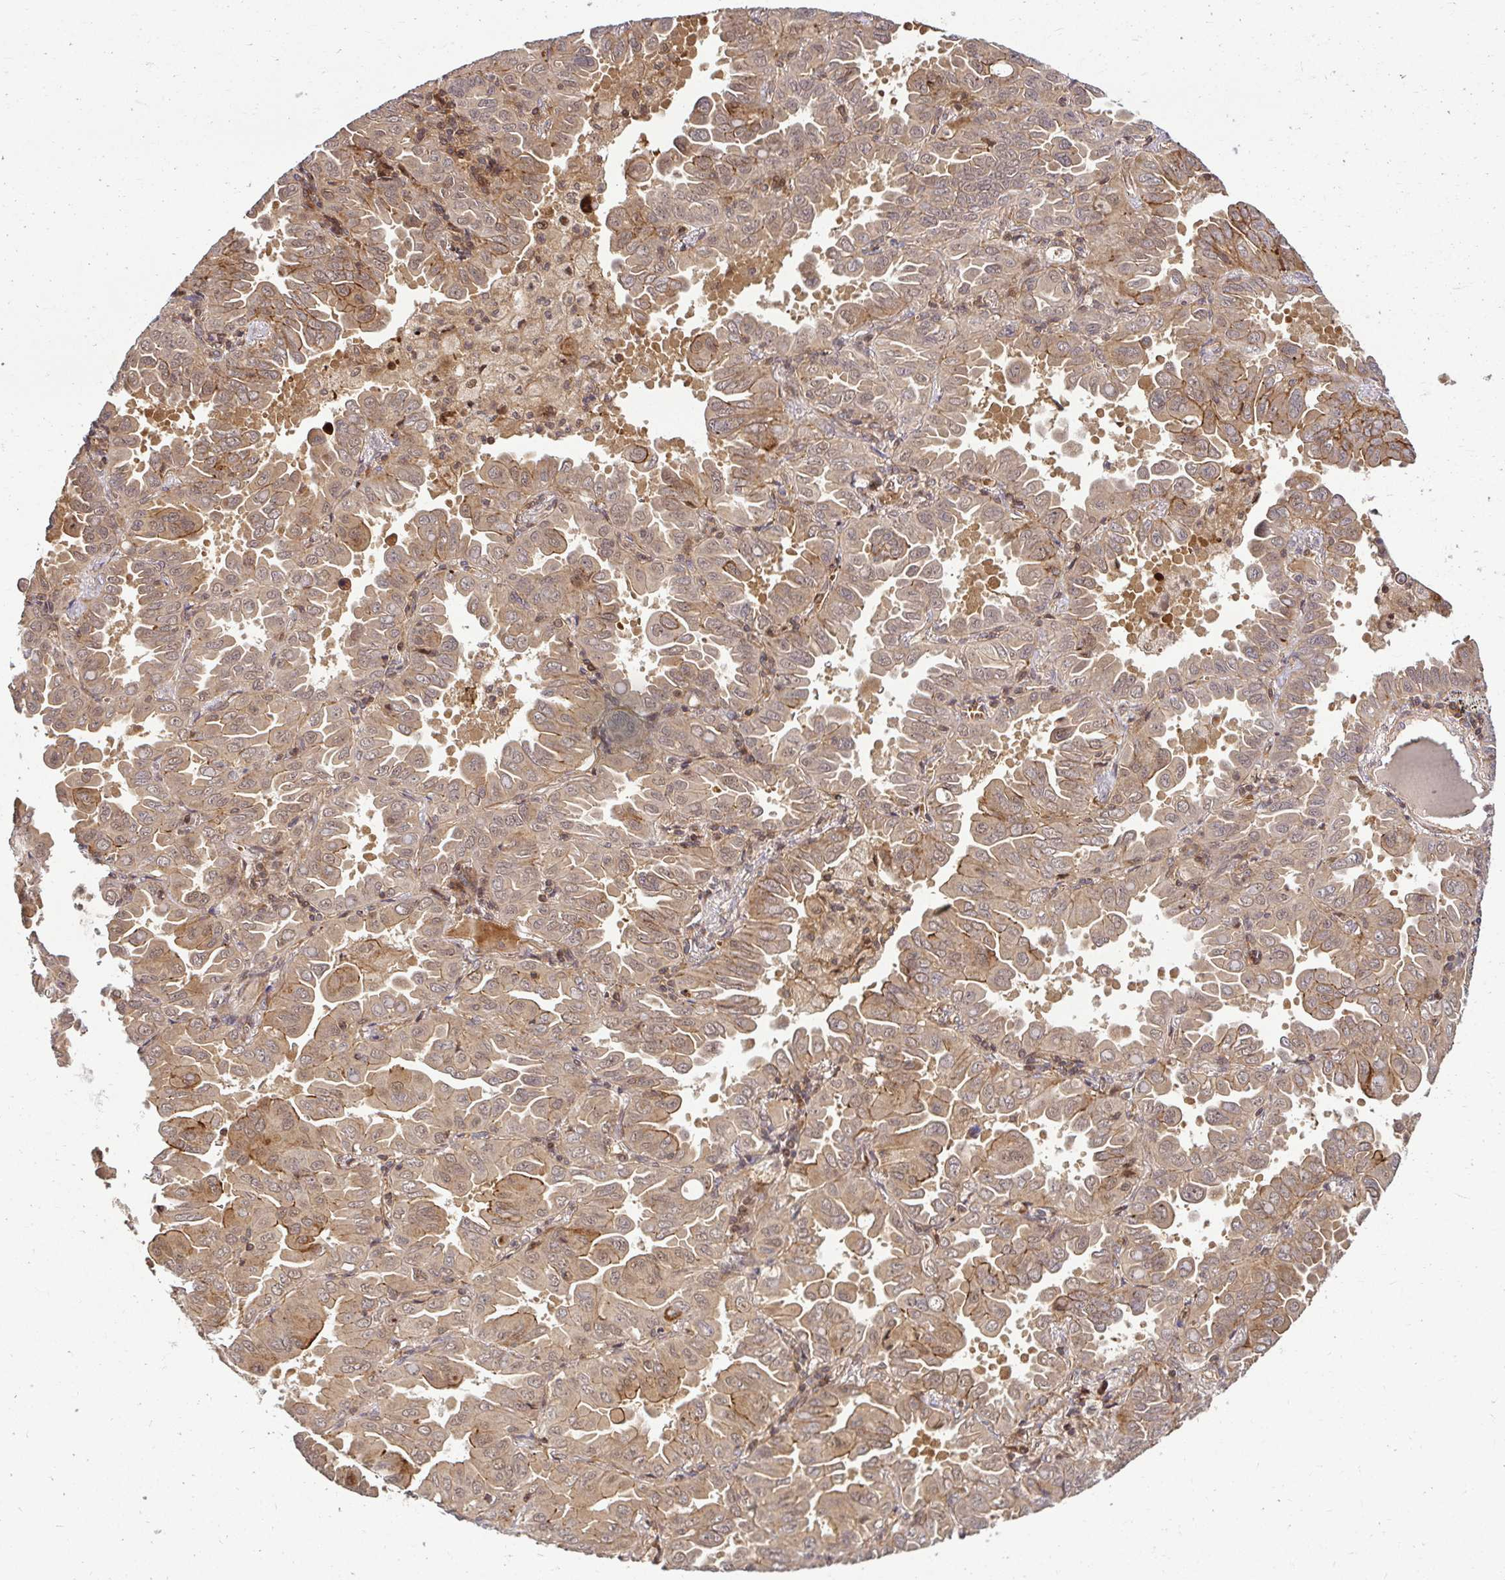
{"staining": {"intensity": "weak", "quantity": "<25%", "location": "cytoplasmic/membranous,nuclear"}, "tissue": "lung cancer", "cell_type": "Tumor cells", "image_type": "cancer", "snomed": [{"axis": "morphology", "description": "Adenocarcinoma, NOS"}, {"axis": "topography", "description": "Lung"}], "caption": "A photomicrograph of adenocarcinoma (lung) stained for a protein exhibits no brown staining in tumor cells.", "gene": "PSMA4", "patient": {"sex": "male", "age": 64}}